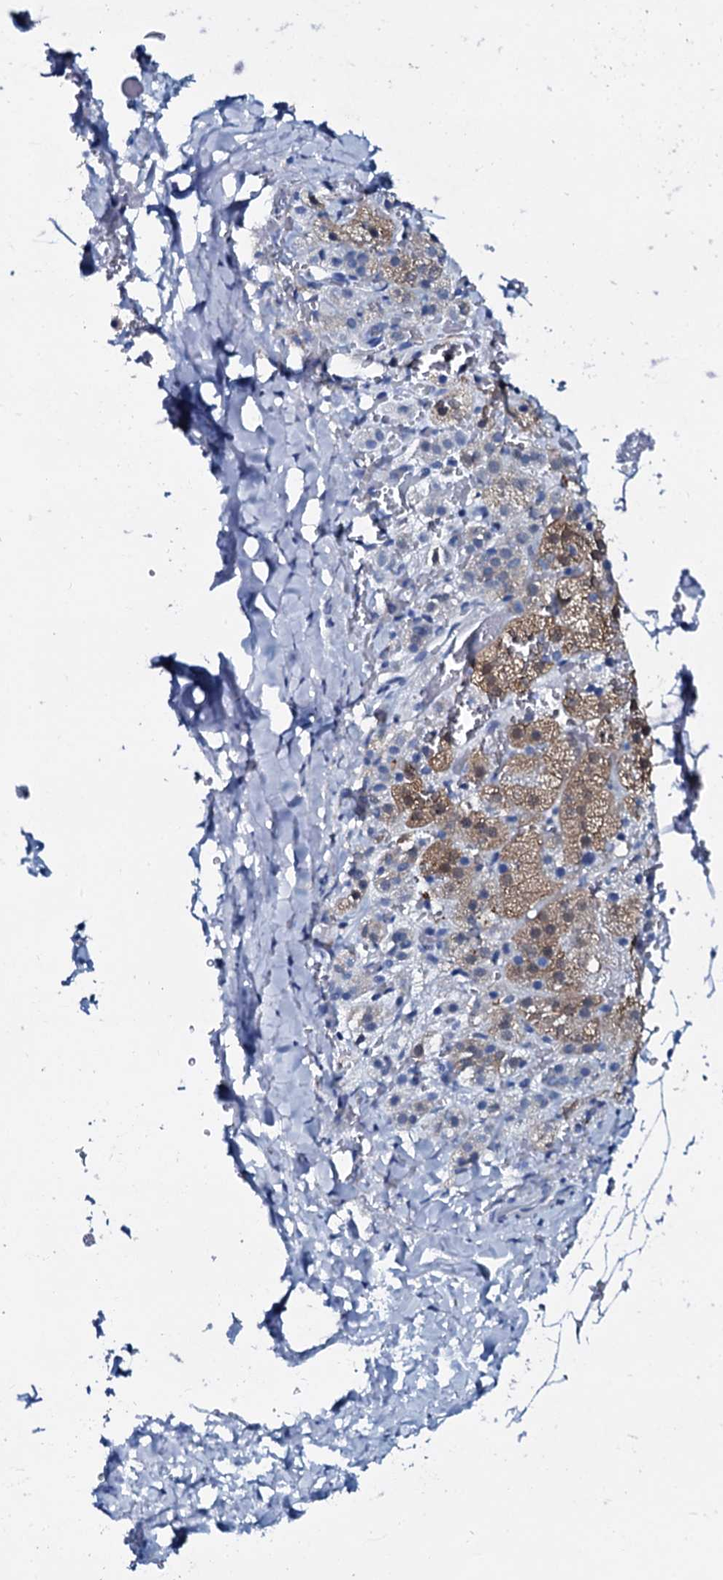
{"staining": {"intensity": "weak", "quantity": "<25%", "location": "cytoplasmic/membranous"}, "tissue": "adrenal gland", "cell_type": "Glandular cells", "image_type": "normal", "snomed": [{"axis": "morphology", "description": "Normal tissue, NOS"}, {"axis": "topography", "description": "Adrenal gland"}], "caption": "High power microscopy histopathology image of an immunohistochemistry (IHC) micrograph of normal adrenal gland, revealing no significant positivity in glandular cells. (Brightfield microscopy of DAB (3,3'-diaminobenzidine) immunohistochemistry at high magnification).", "gene": "SLC4A7", "patient": {"sex": "female", "age": 44}}